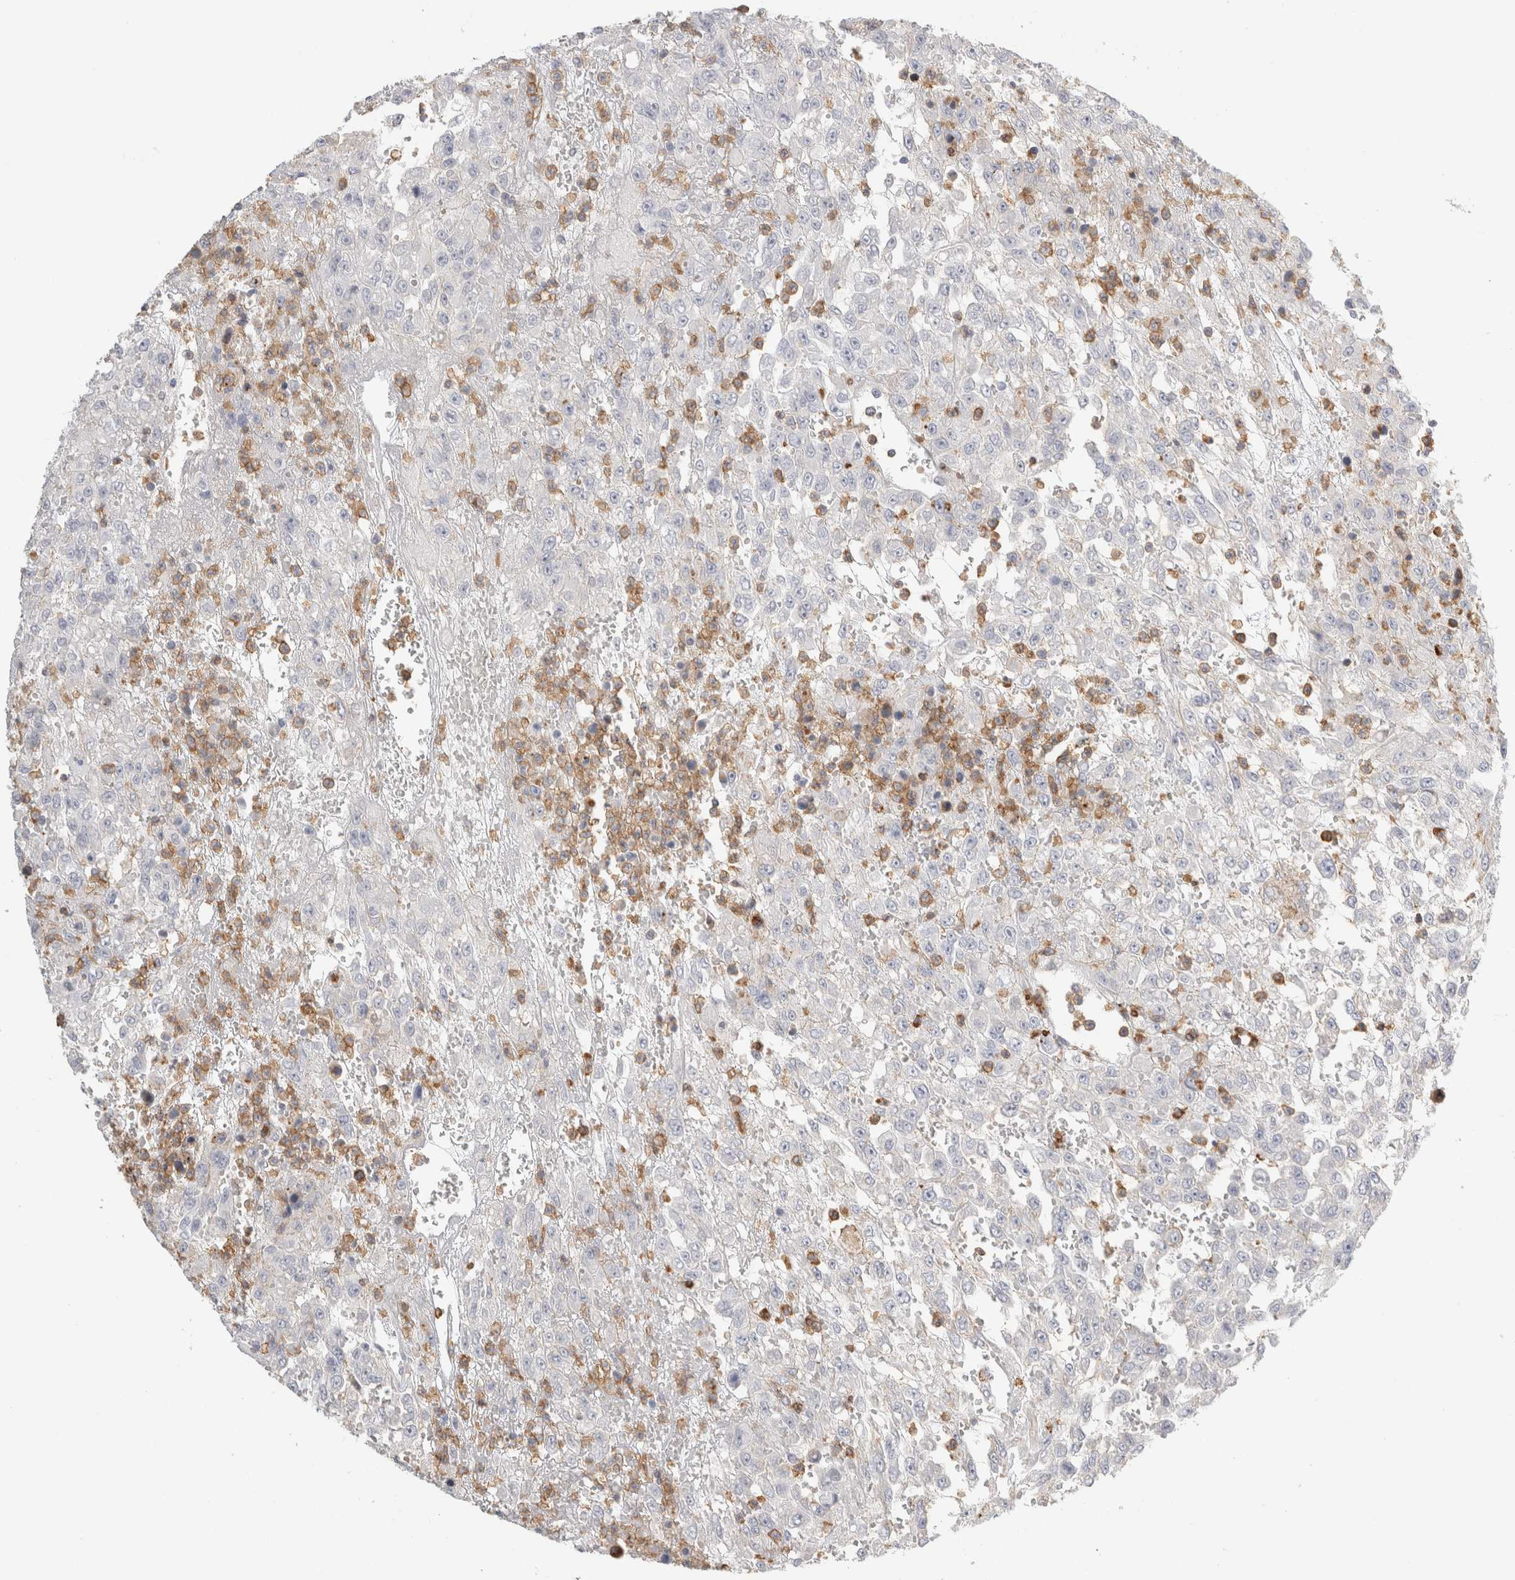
{"staining": {"intensity": "negative", "quantity": "none", "location": "none"}, "tissue": "urothelial cancer", "cell_type": "Tumor cells", "image_type": "cancer", "snomed": [{"axis": "morphology", "description": "Urothelial carcinoma, High grade"}, {"axis": "topography", "description": "Urinary bladder"}], "caption": "IHC of urothelial cancer reveals no positivity in tumor cells. (DAB (3,3'-diaminobenzidine) immunohistochemistry, high magnification).", "gene": "P2RY2", "patient": {"sex": "male", "age": 46}}